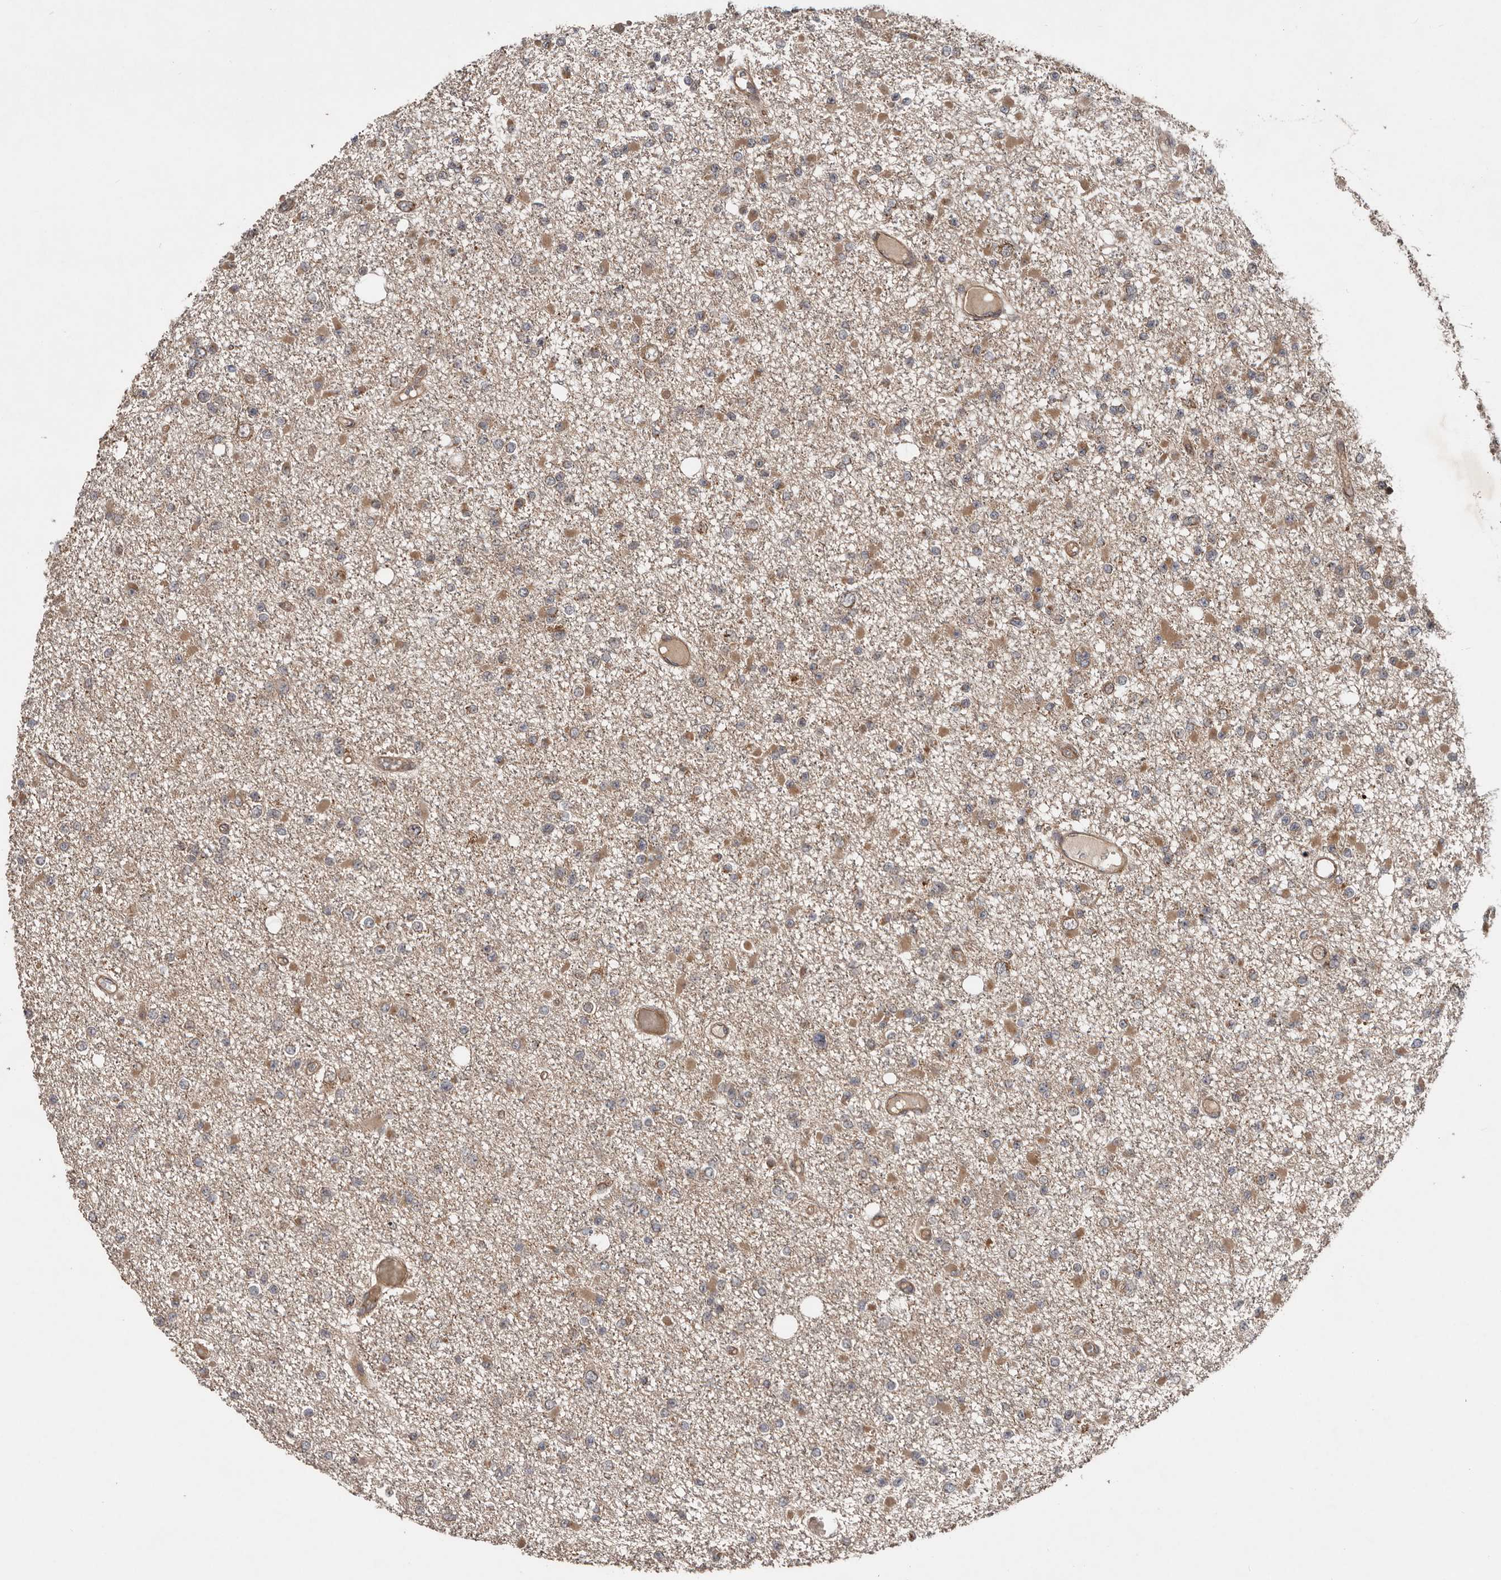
{"staining": {"intensity": "moderate", "quantity": "25%-75%", "location": "cytoplasmic/membranous"}, "tissue": "glioma", "cell_type": "Tumor cells", "image_type": "cancer", "snomed": [{"axis": "morphology", "description": "Glioma, malignant, Low grade"}, {"axis": "topography", "description": "Brain"}], "caption": "Immunohistochemical staining of glioma shows moderate cytoplasmic/membranous protein staining in about 25%-75% of tumor cells.", "gene": "CCDC190", "patient": {"sex": "female", "age": 22}}